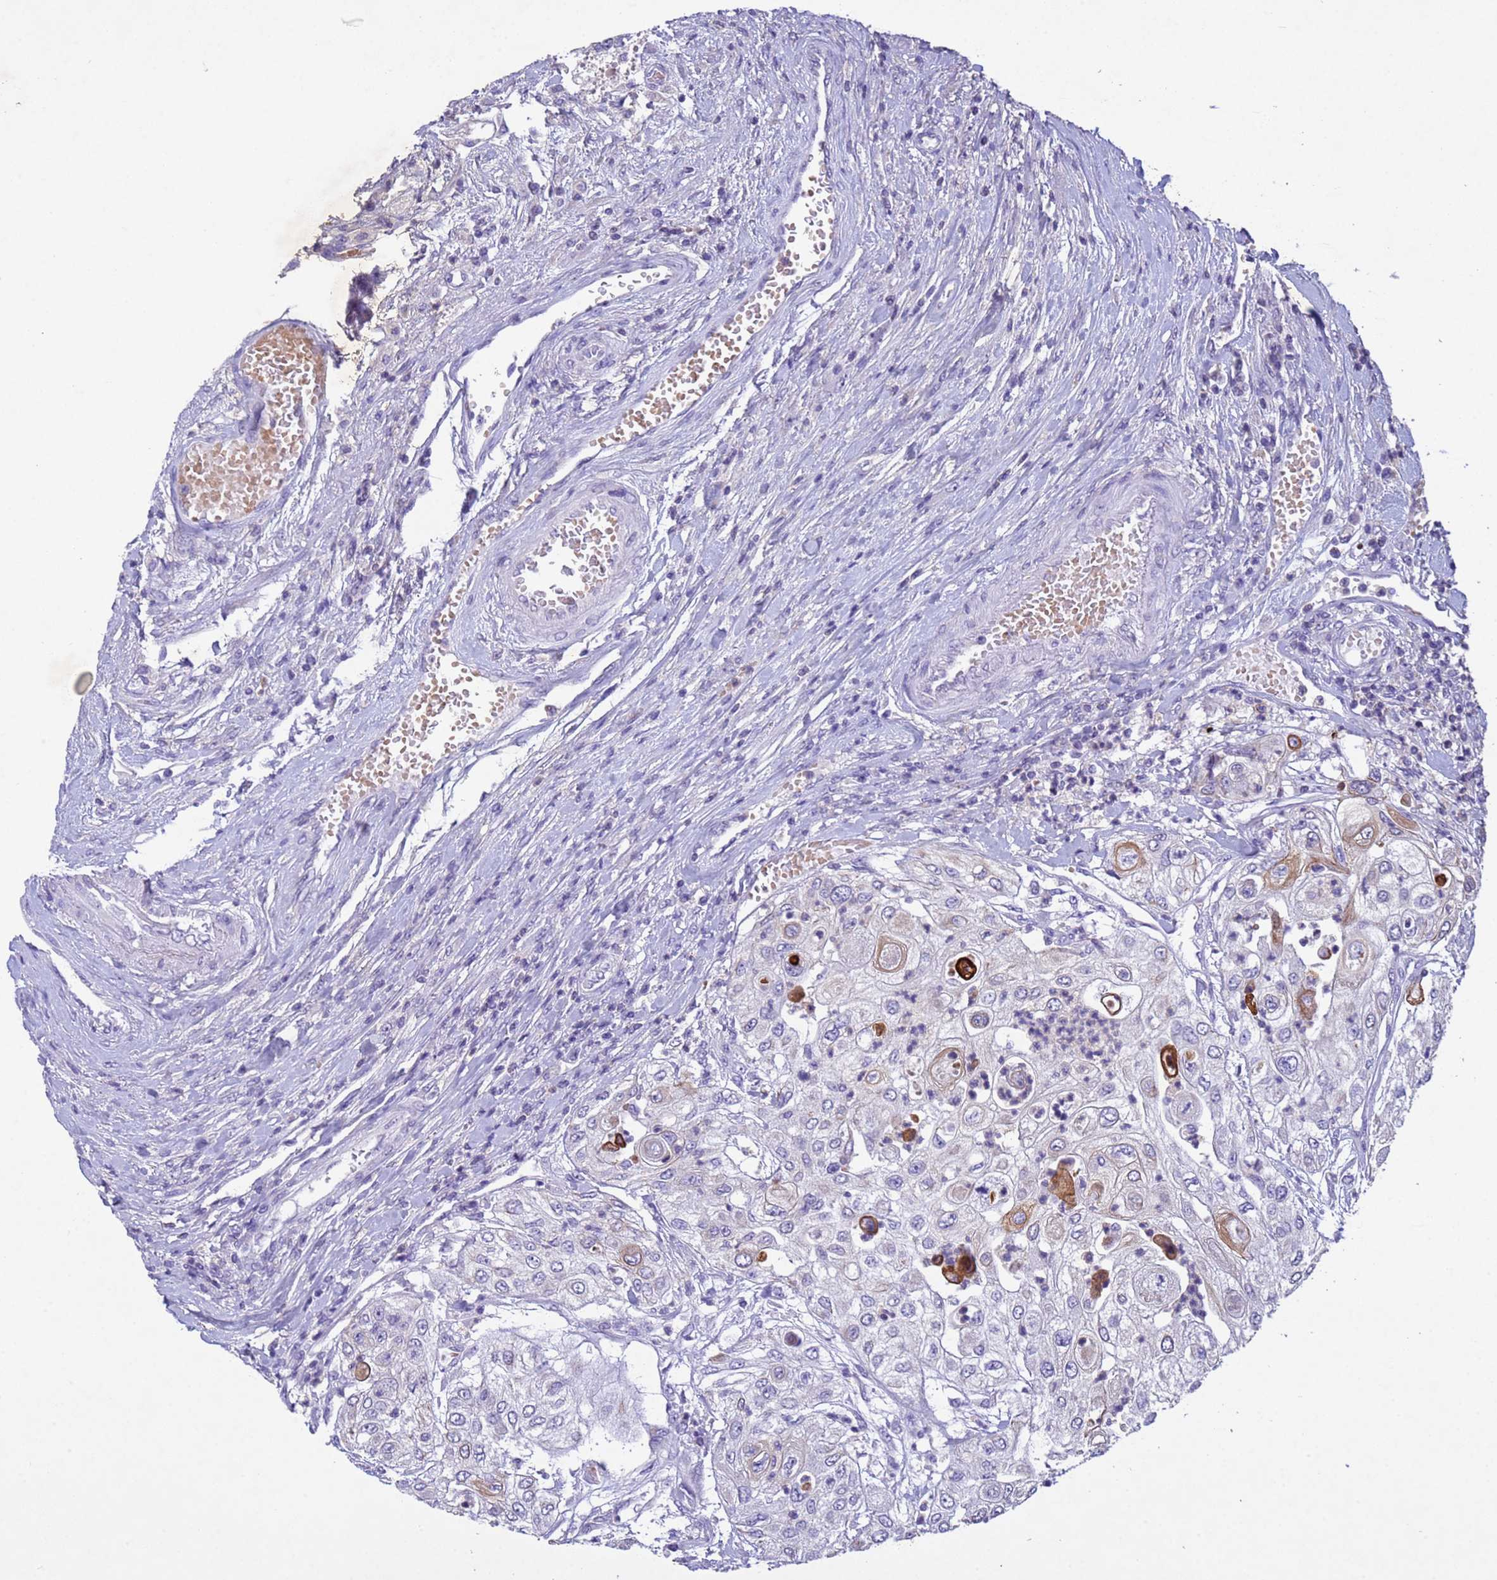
{"staining": {"intensity": "moderate", "quantity": "<25%", "location": "cytoplasmic/membranous"}, "tissue": "urothelial cancer", "cell_type": "Tumor cells", "image_type": "cancer", "snomed": [{"axis": "morphology", "description": "Urothelial carcinoma, High grade"}, {"axis": "topography", "description": "Urinary bladder"}], "caption": "A brown stain highlights moderate cytoplasmic/membranous expression of a protein in human urothelial cancer tumor cells. Nuclei are stained in blue.", "gene": "NLRP11", "patient": {"sex": "female", "age": 79}}